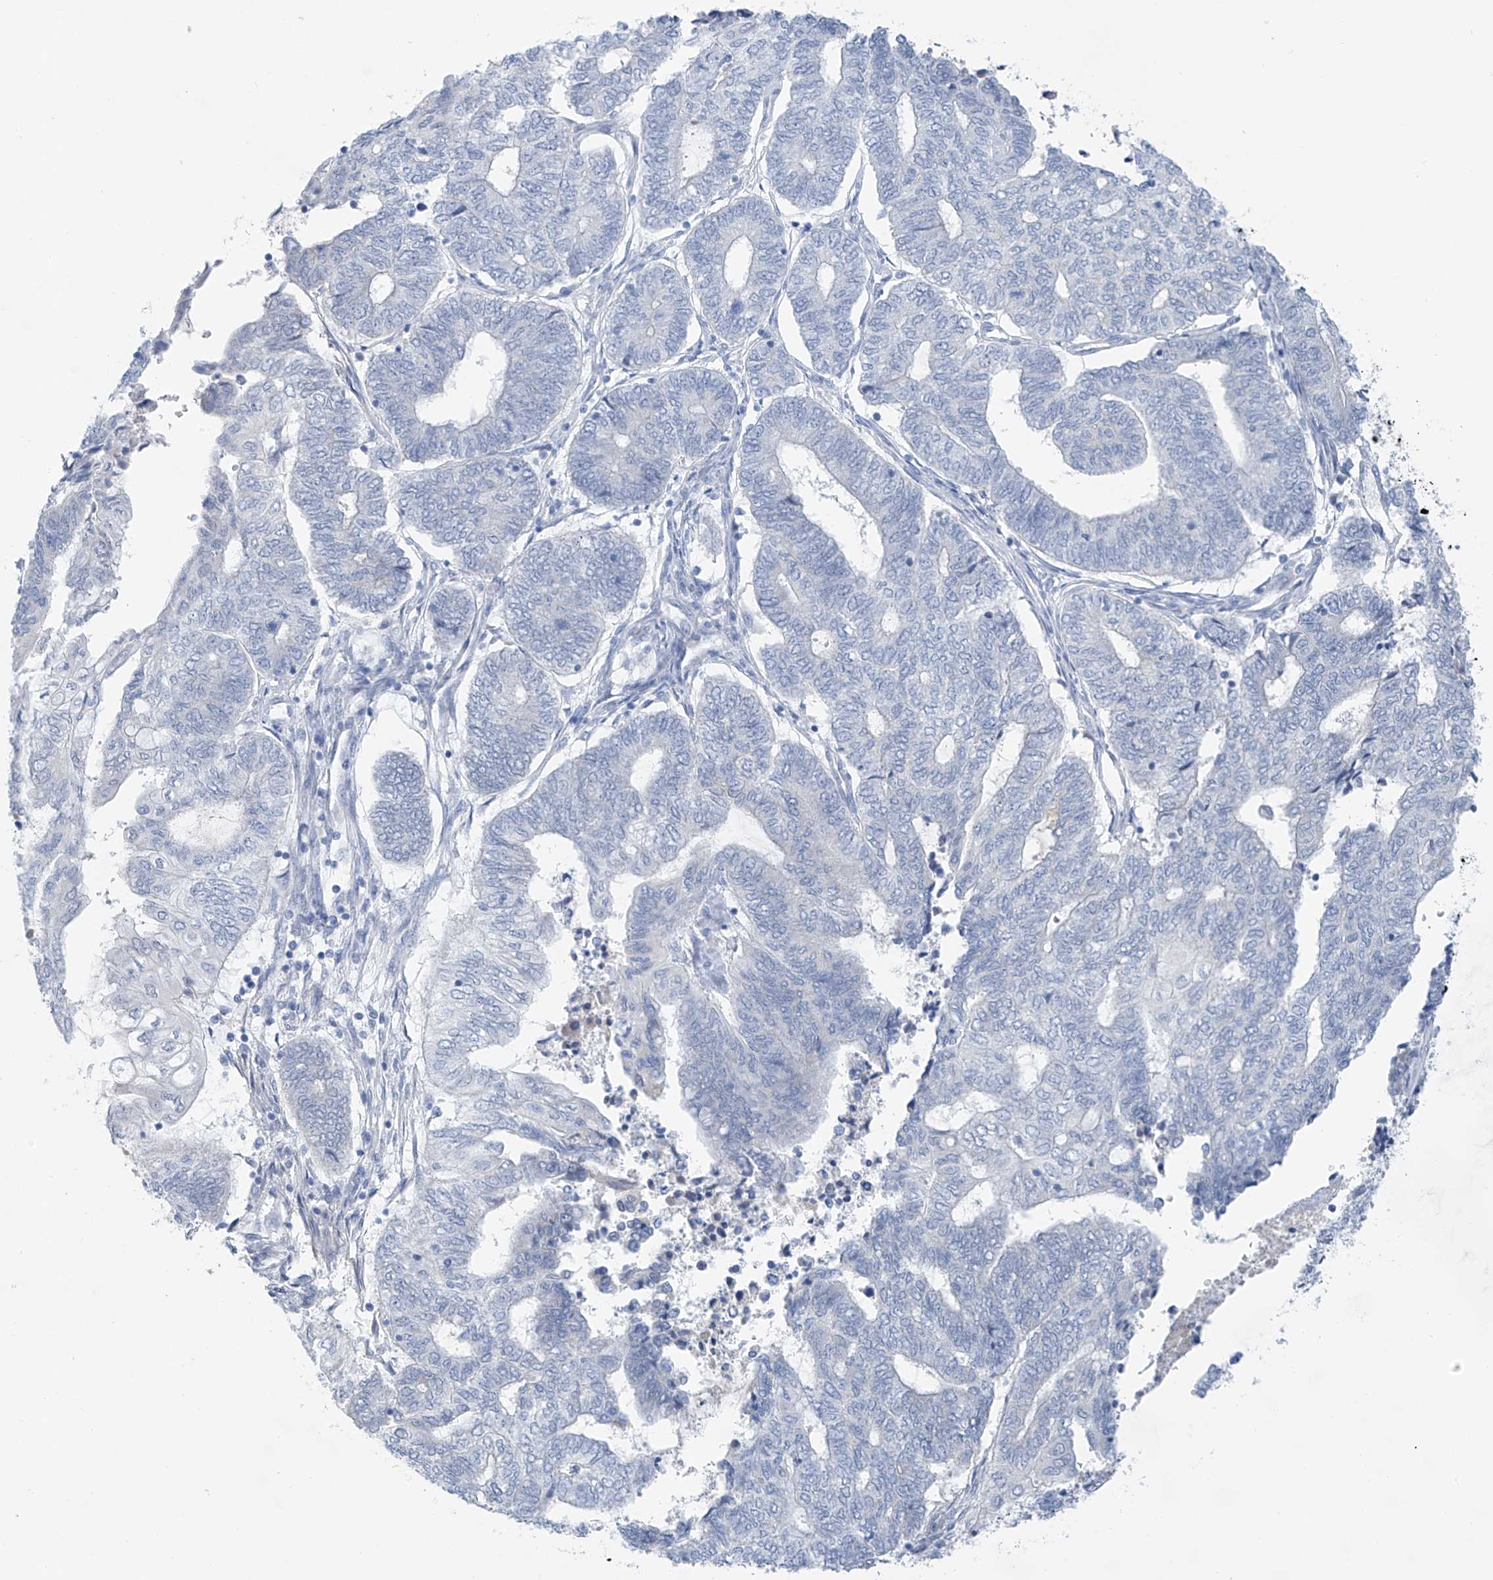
{"staining": {"intensity": "negative", "quantity": "none", "location": "none"}, "tissue": "endometrial cancer", "cell_type": "Tumor cells", "image_type": "cancer", "snomed": [{"axis": "morphology", "description": "Adenocarcinoma, NOS"}, {"axis": "topography", "description": "Uterus"}, {"axis": "topography", "description": "Endometrium"}], "caption": "Immunohistochemistry of human adenocarcinoma (endometrial) reveals no expression in tumor cells.", "gene": "CYP4V2", "patient": {"sex": "female", "age": 70}}